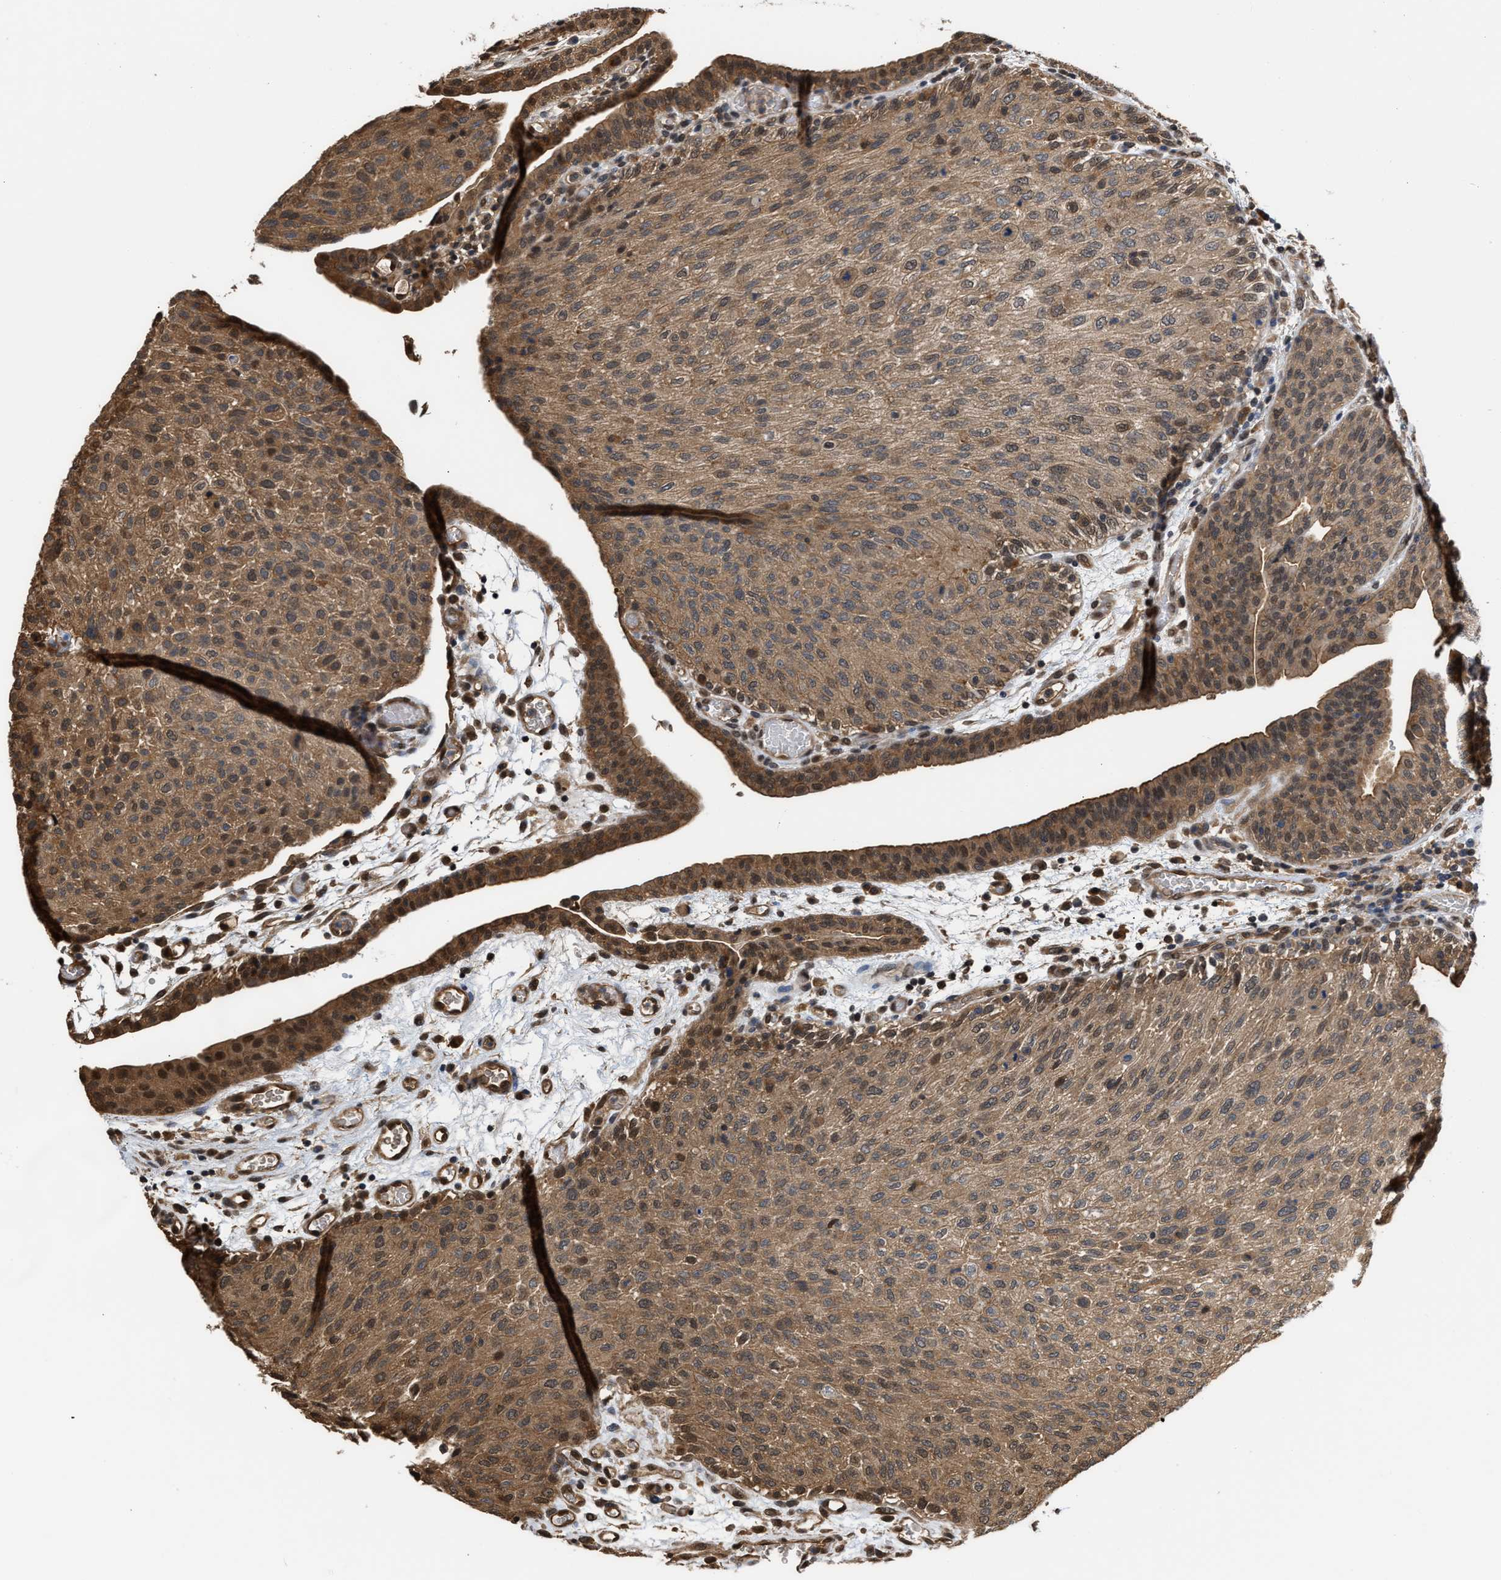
{"staining": {"intensity": "weak", "quantity": ">75%", "location": "cytoplasmic/membranous,nuclear"}, "tissue": "urothelial cancer", "cell_type": "Tumor cells", "image_type": "cancer", "snomed": [{"axis": "morphology", "description": "Urothelial carcinoma, Low grade"}, {"axis": "morphology", "description": "Urothelial carcinoma, High grade"}, {"axis": "topography", "description": "Urinary bladder"}], "caption": "Immunohistochemistry (DAB) staining of human high-grade urothelial carcinoma displays weak cytoplasmic/membranous and nuclear protein positivity in approximately >75% of tumor cells. (Brightfield microscopy of DAB IHC at high magnification).", "gene": "SCAI", "patient": {"sex": "male", "age": 35}}